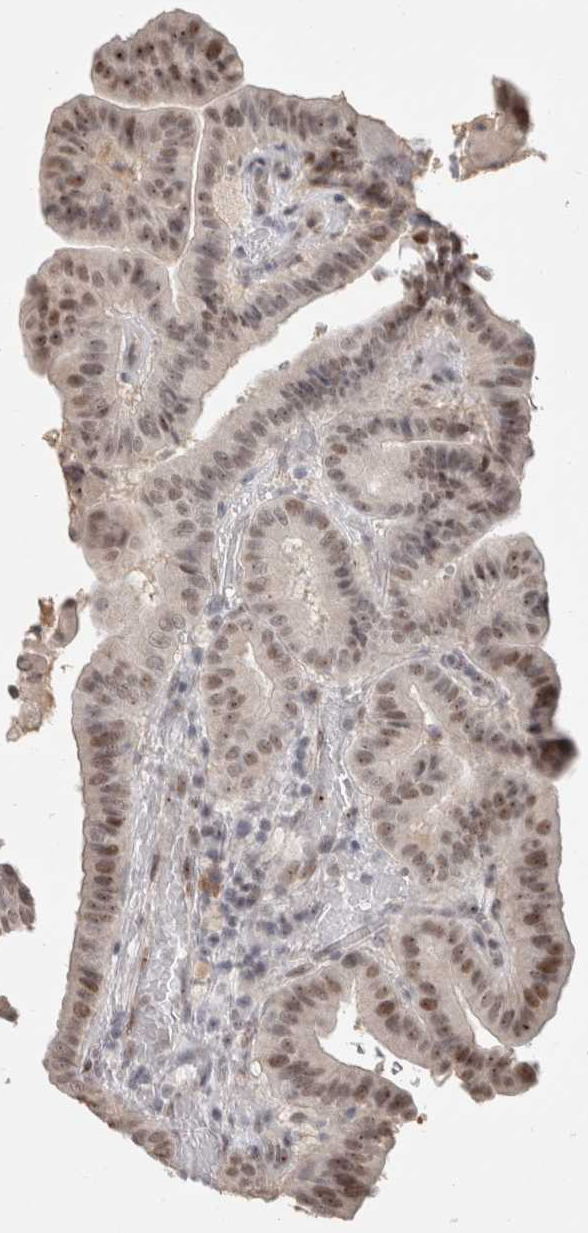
{"staining": {"intensity": "weak", "quantity": ">75%", "location": "nuclear"}, "tissue": "thyroid cancer", "cell_type": "Tumor cells", "image_type": "cancer", "snomed": [{"axis": "morphology", "description": "Papillary adenocarcinoma, NOS"}, {"axis": "topography", "description": "Thyroid gland"}], "caption": "IHC of thyroid cancer (papillary adenocarcinoma) shows low levels of weak nuclear staining in approximately >75% of tumor cells. The staining was performed using DAB (3,3'-diaminobenzidine) to visualize the protein expression in brown, while the nuclei were stained in blue with hematoxylin (Magnification: 20x).", "gene": "SENP6", "patient": {"sex": "male", "age": 33}}